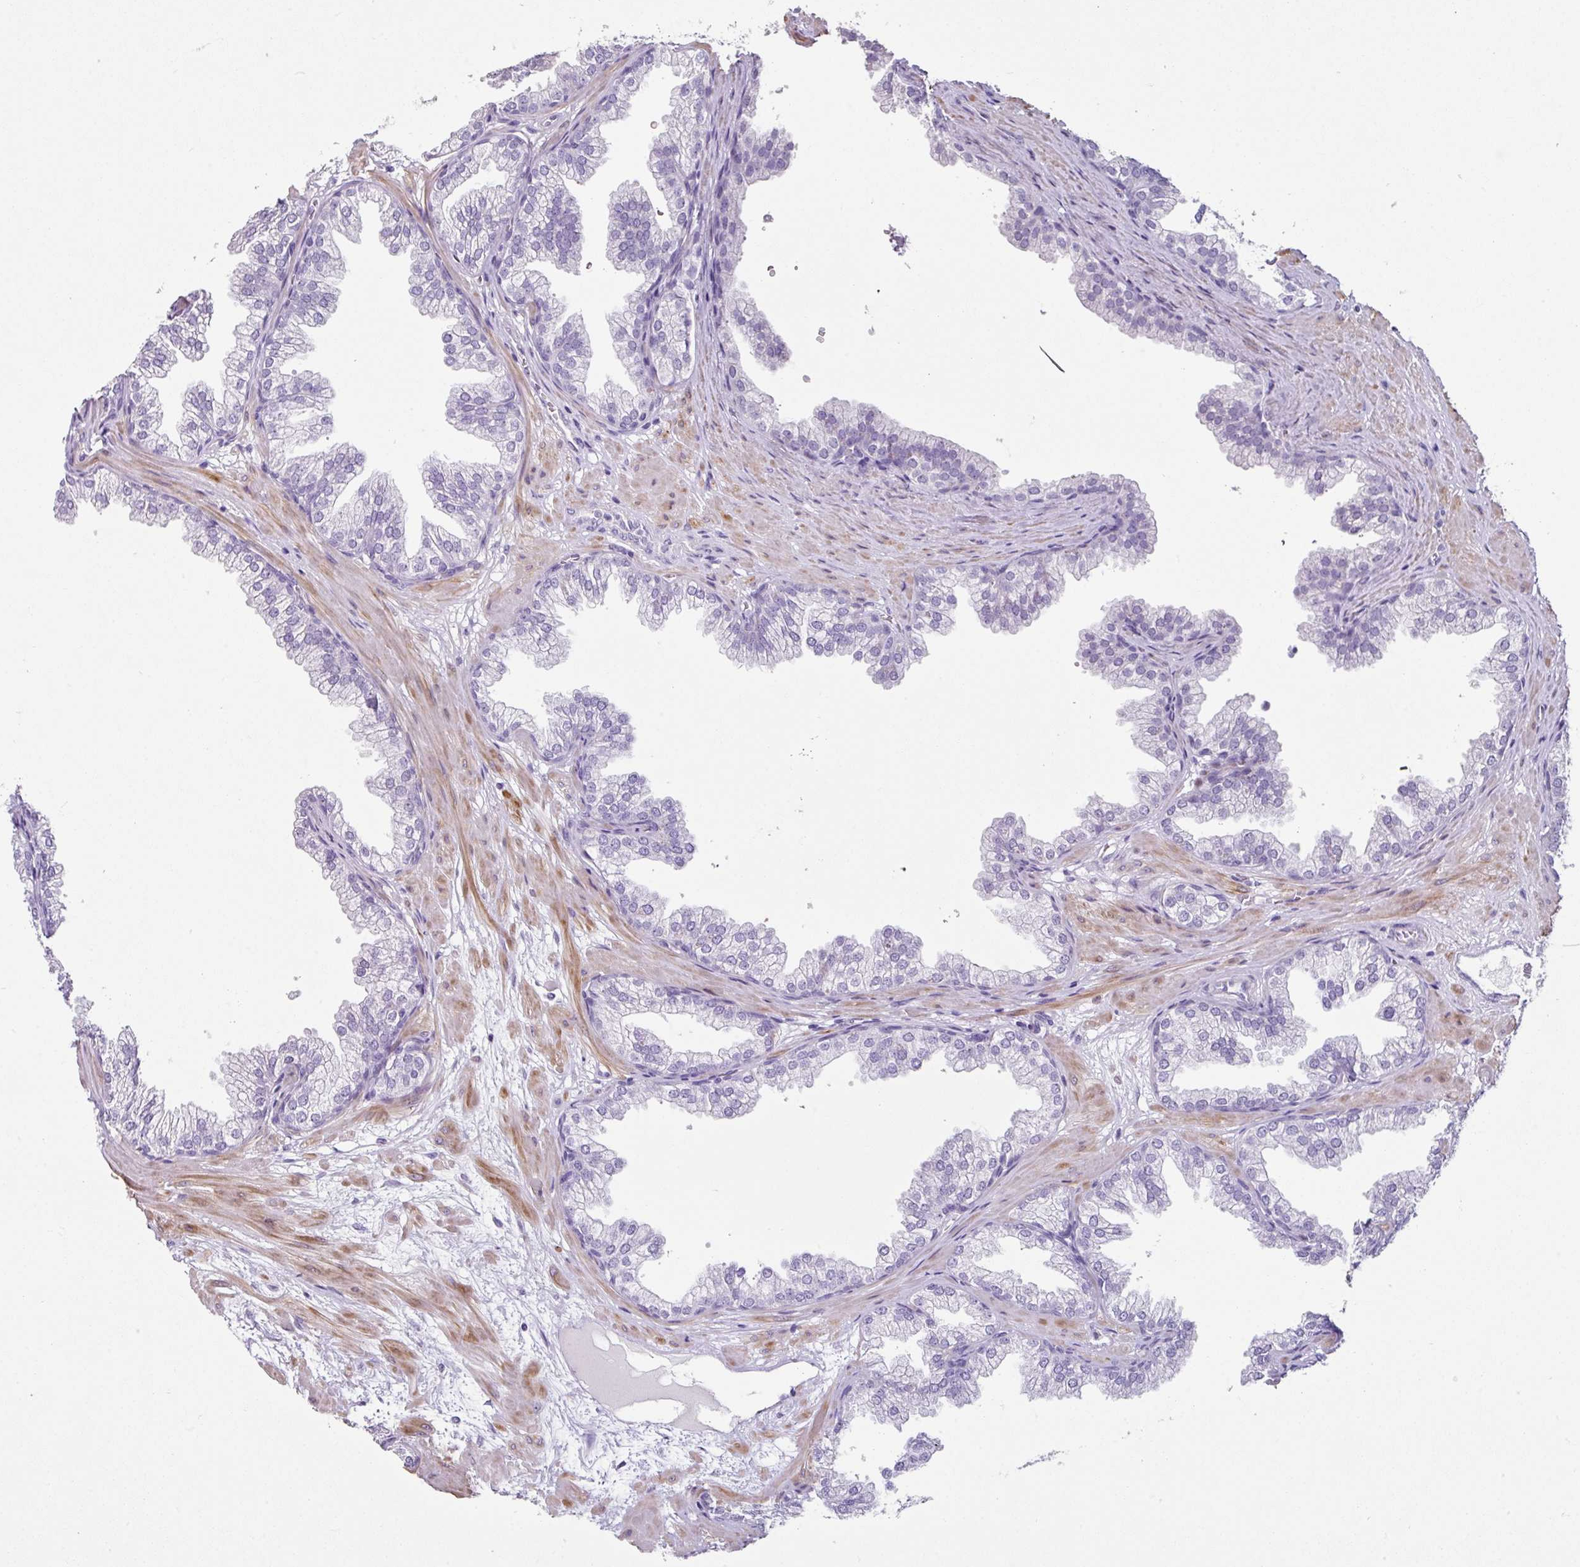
{"staining": {"intensity": "negative", "quantity": "none", "location": "none"}, "tissue": "prostate", "cell_type": "Glandular cells", "image_type": "normal", "snomed": [{"axis": "morphology", "description": "Normal tissue, NOS"}, {"axis": "topography", "description": "Prostate"}], "caption": "Normal prostate was stained to show a protein in brown. There is no significant expression in glandular cells. The staining is performed using DAB (3,3'-diaminobenzidine) brown chromogen with nuclei counter-stained in using hematoxylin.", "gene": "TRA2A", "patient": {"sex": "male", "age": 37}}